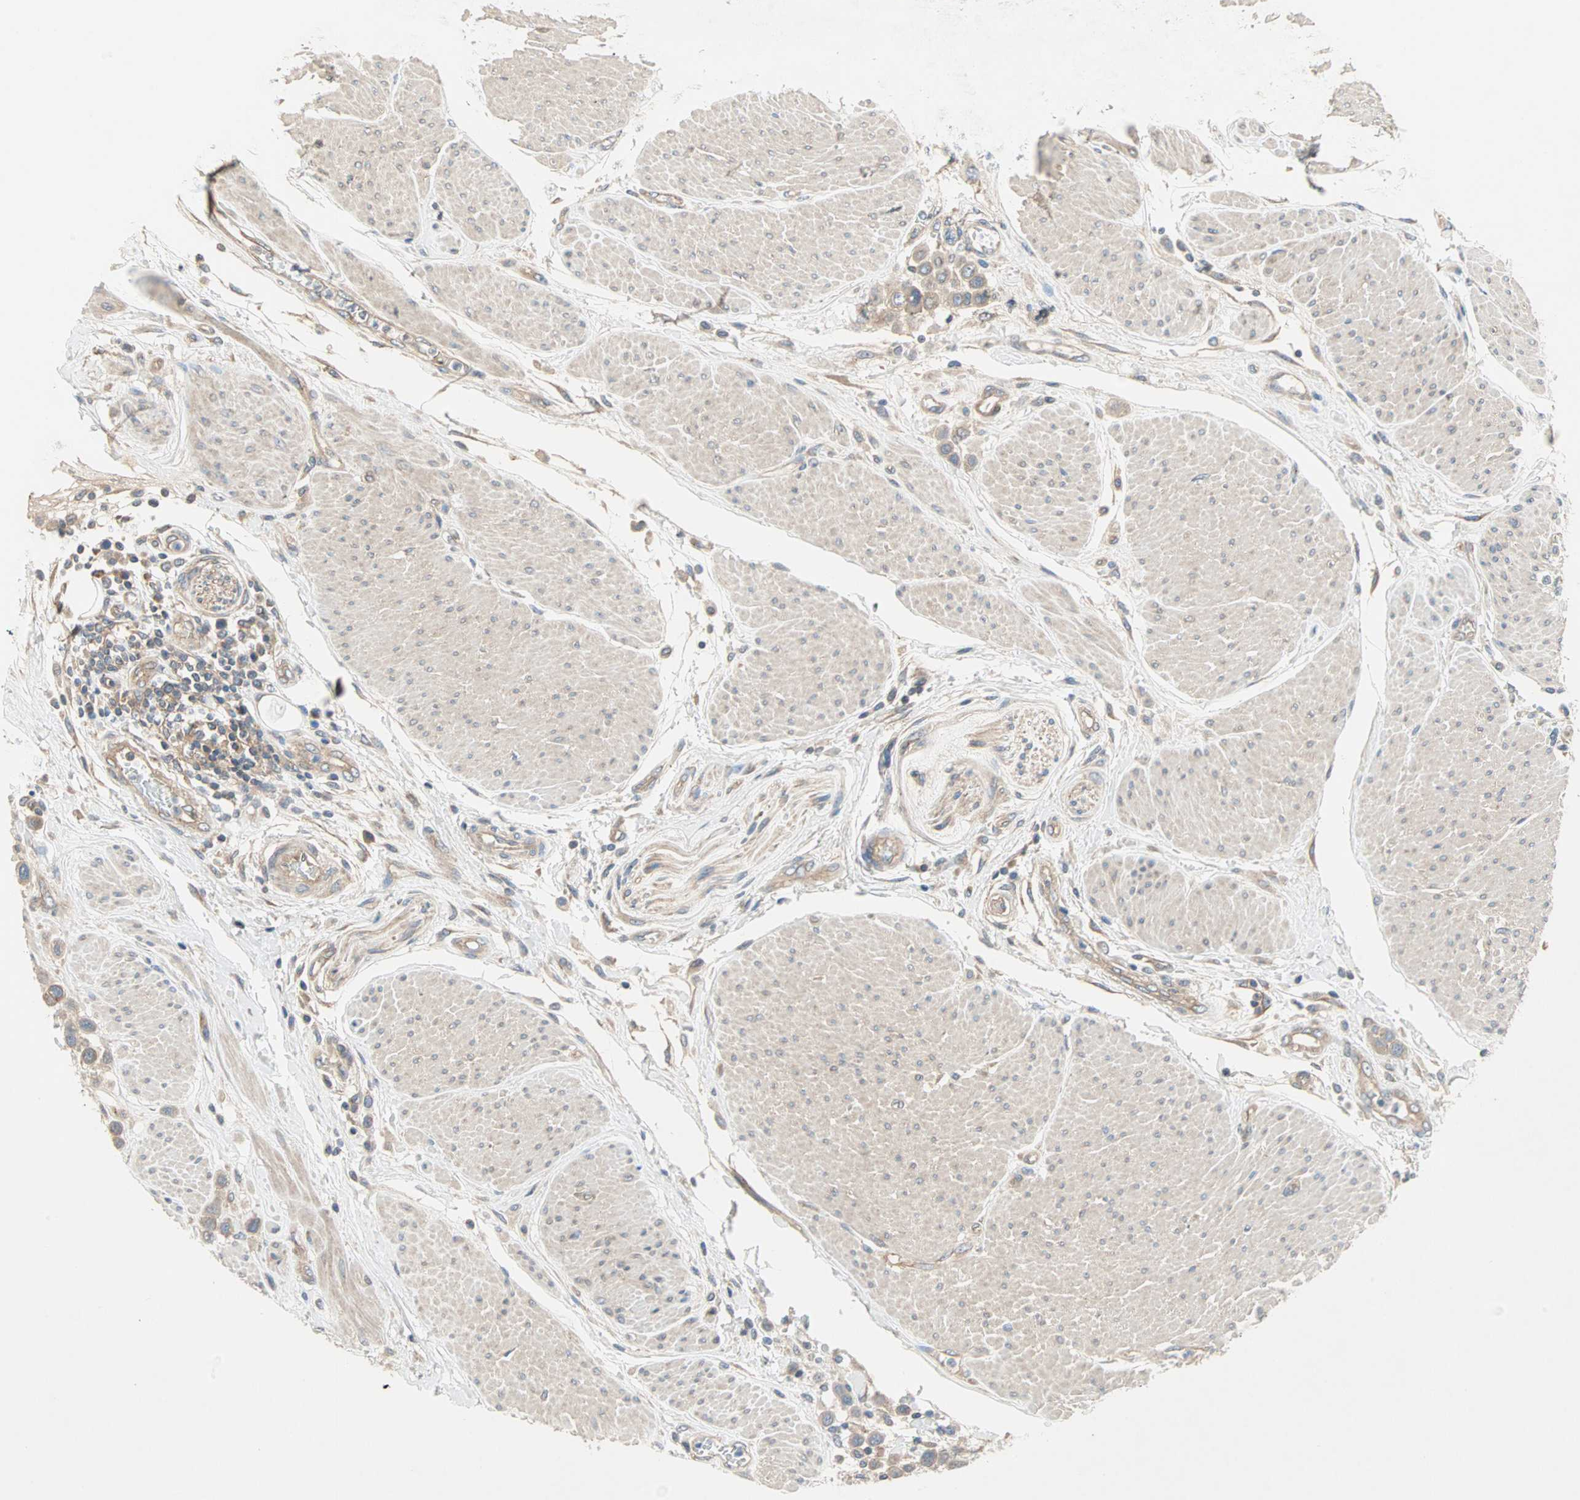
{"staining": {"intensity": "weak", "quantity": ">75%", "location": "cytoplasmic/membranous"}, "tissue": "urothelial cancer", "cell_type": "Tumor cells", "image_type": "cancer", "snomed": [{"axis": "morphology", "description": "Urothelial carcinoma, High grade"}, {"axis": "topography", "description": "Urinary bladder"}], "caption": "The image shows staining of urothelial carcinoma (high-grade), revealing weak cytoplasmic/membranous protein staining (brown color) within tumor cells.", "gene": "PDE8A", "patient": {"sex": "male", "age": 50}}